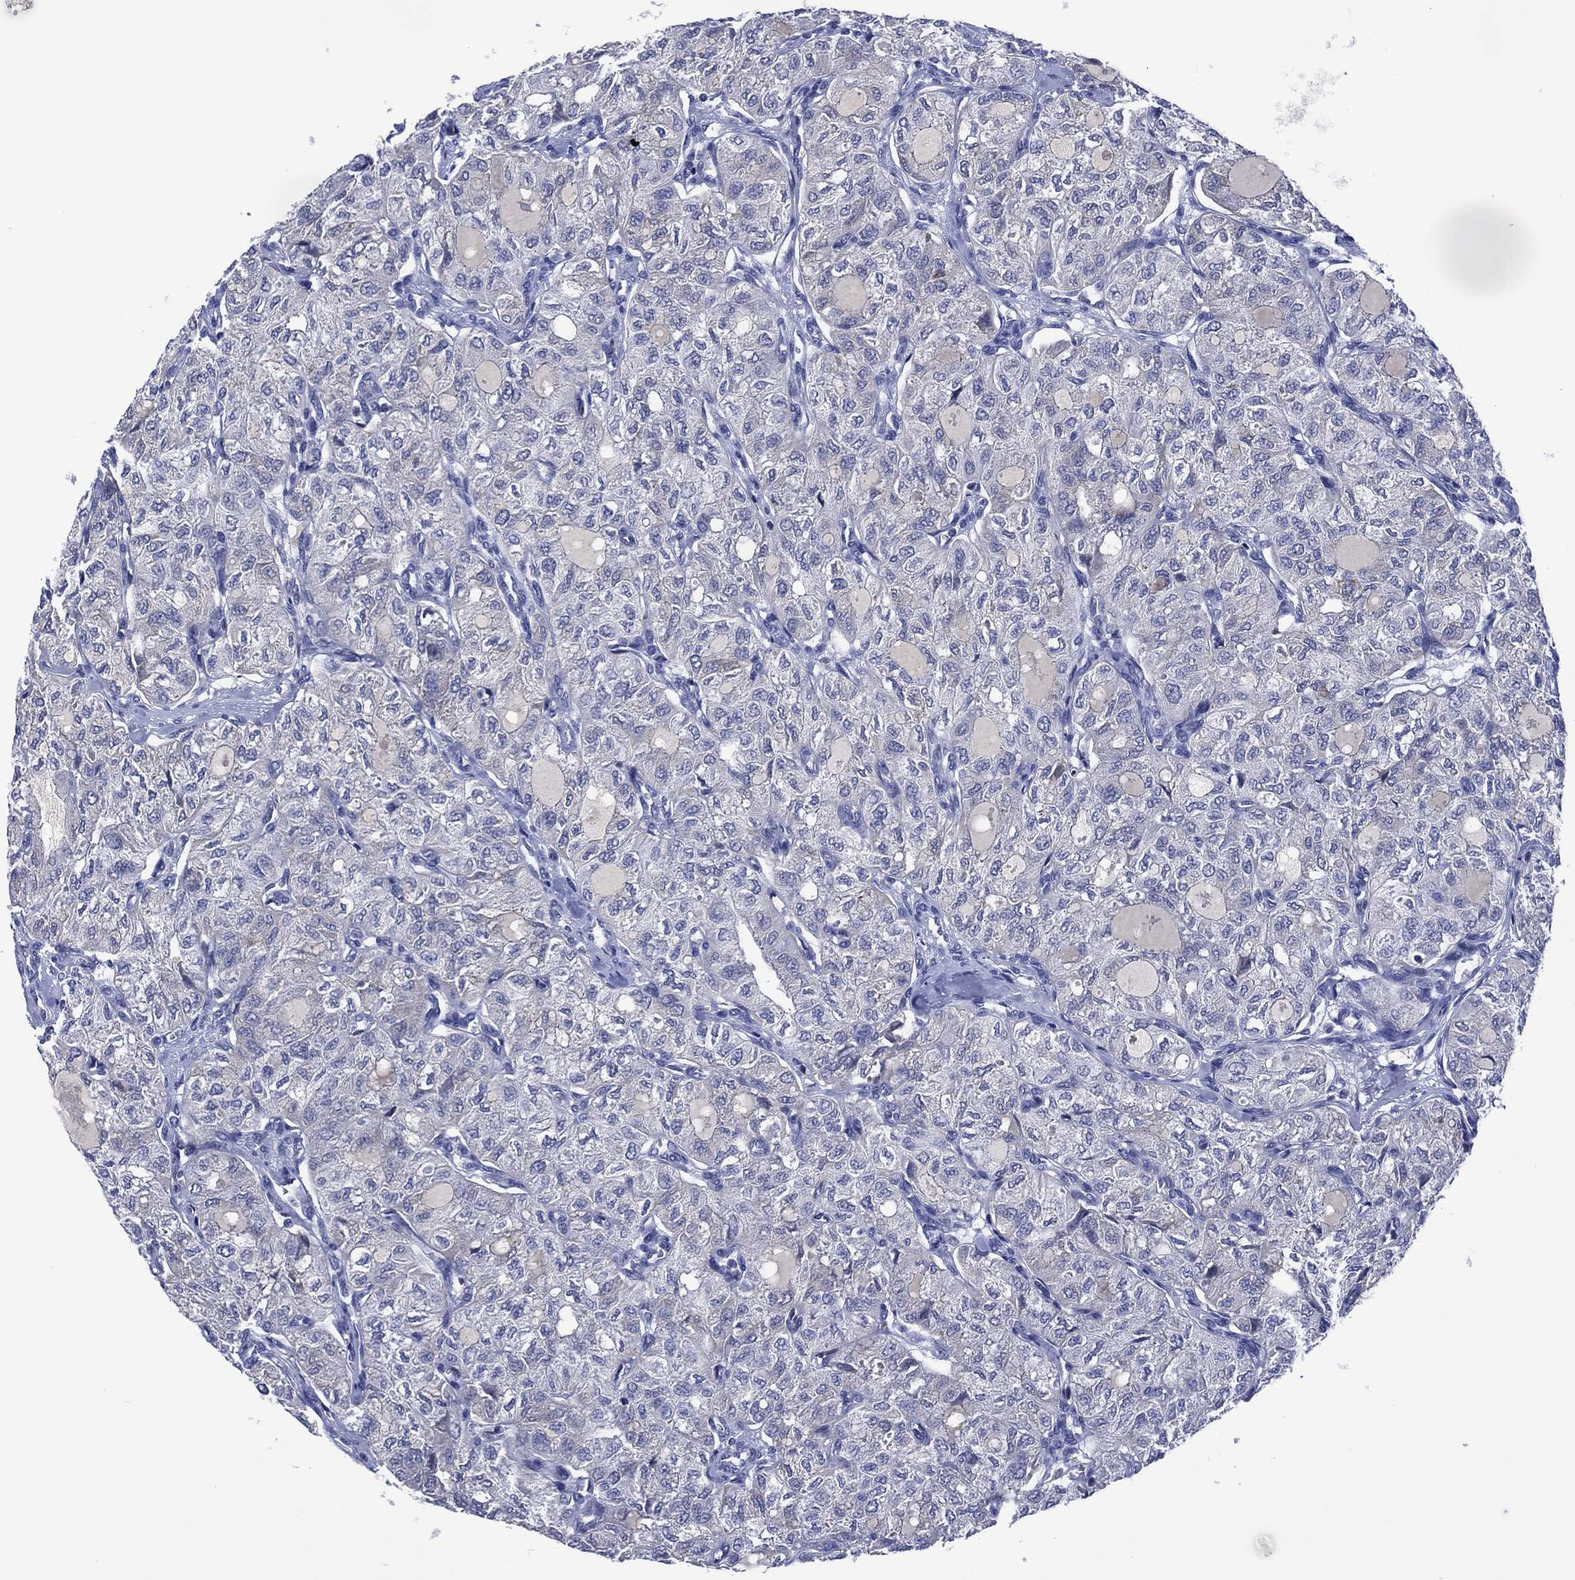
{"staining": {"intensity": "negative", "quantity": "none", "location": "none"}, "tissue": "thyroid cancer", "cell_type": "Tumor cells", "image_type": "cancer", "snomed": [{"axis": "morphology", "description": "Follicular adenoma carcinoma, NOS"}, {"axis": "topography", "description": "Thyroid gland"}], "caption": "Human follicular adenoma carcinoma (thyroid) stained for a protein using immunohistochemistry (IHC) demonstrates no positivity in tumor cells.", "gene": "USP26", "patient": {"sex": "male", "age": 75}}